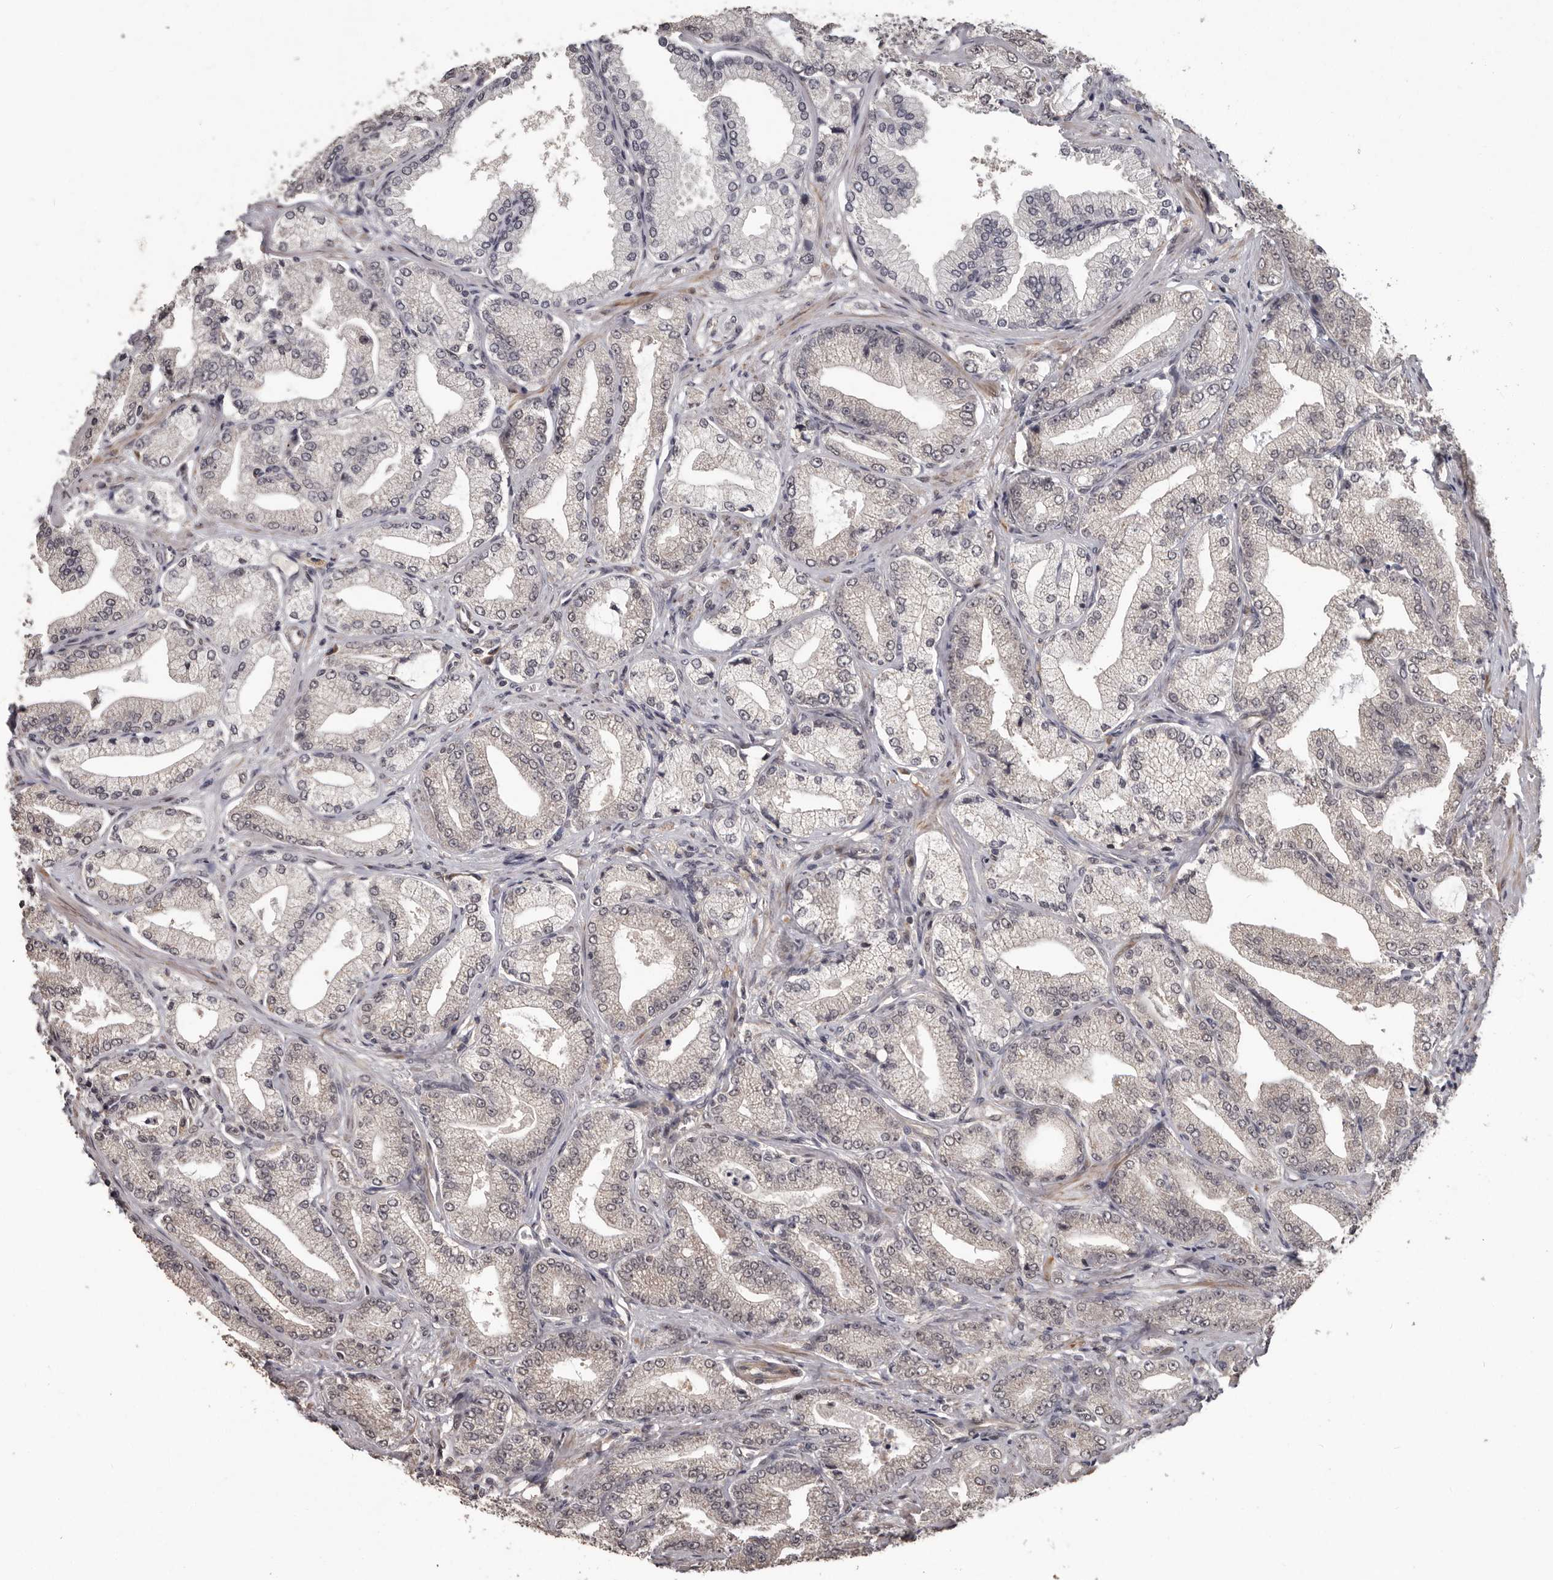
{"staining": {"intensity": "weak", "quantity": "<25%", "location": "cytoplasmic/membranous"}, "tissue": "prostate cancer", "cell_type": "Tumor cells", "image_type": "cancer", "snomed": [{"axis": "morphology", "description": "Adenocarcinoma, Low grade"}, {"axis": "topography", "description": "Prostate"}], "caption": "There is no significant staining in tumor cells of prostate low-grade adenocarcinoma. (DAB immunohistochemistry (IHC), high magnification).", "gene": "ZFP14", "patient": {"sex": "male", "age": 63}}